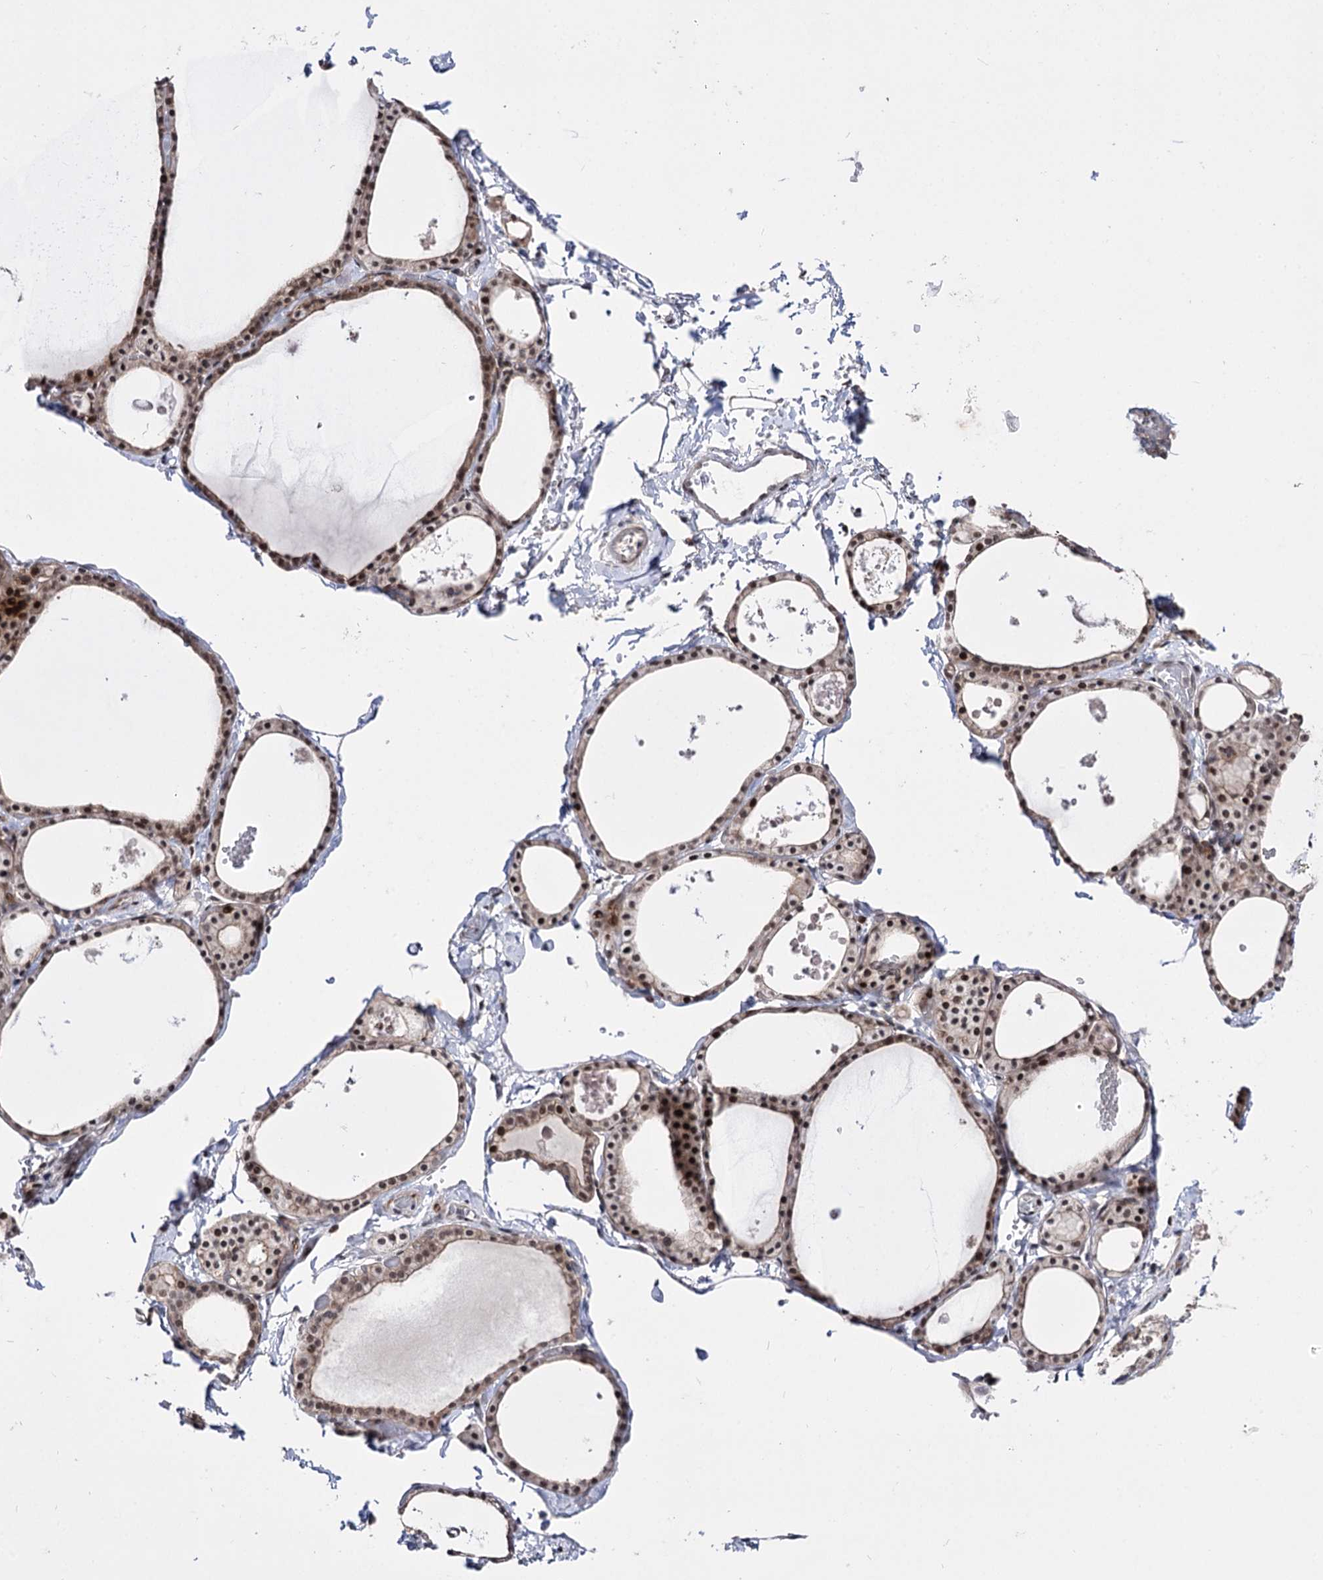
{"staining": {"intensity": "moderate", "quantity": ">75%", "location": "cytoplasmic/membranous,nuclear"}, "tissue": "thyroid gland", "cell_type": "Glandular cells", "image_type": "normal", "snomed": [{"axis": "morphology", "description": "Normal tissue, NOS"}, {"axis": "topography", "description": "Thyroid gland"}], "caption": "IHC of normal thyroid gland demonstrates medium levels of moderate cytoplasmic/membranous,nuclear staining in about >75% of glandular cells.", "gene": "STOX1", "patient": {"sex": "male", "age": 56}}